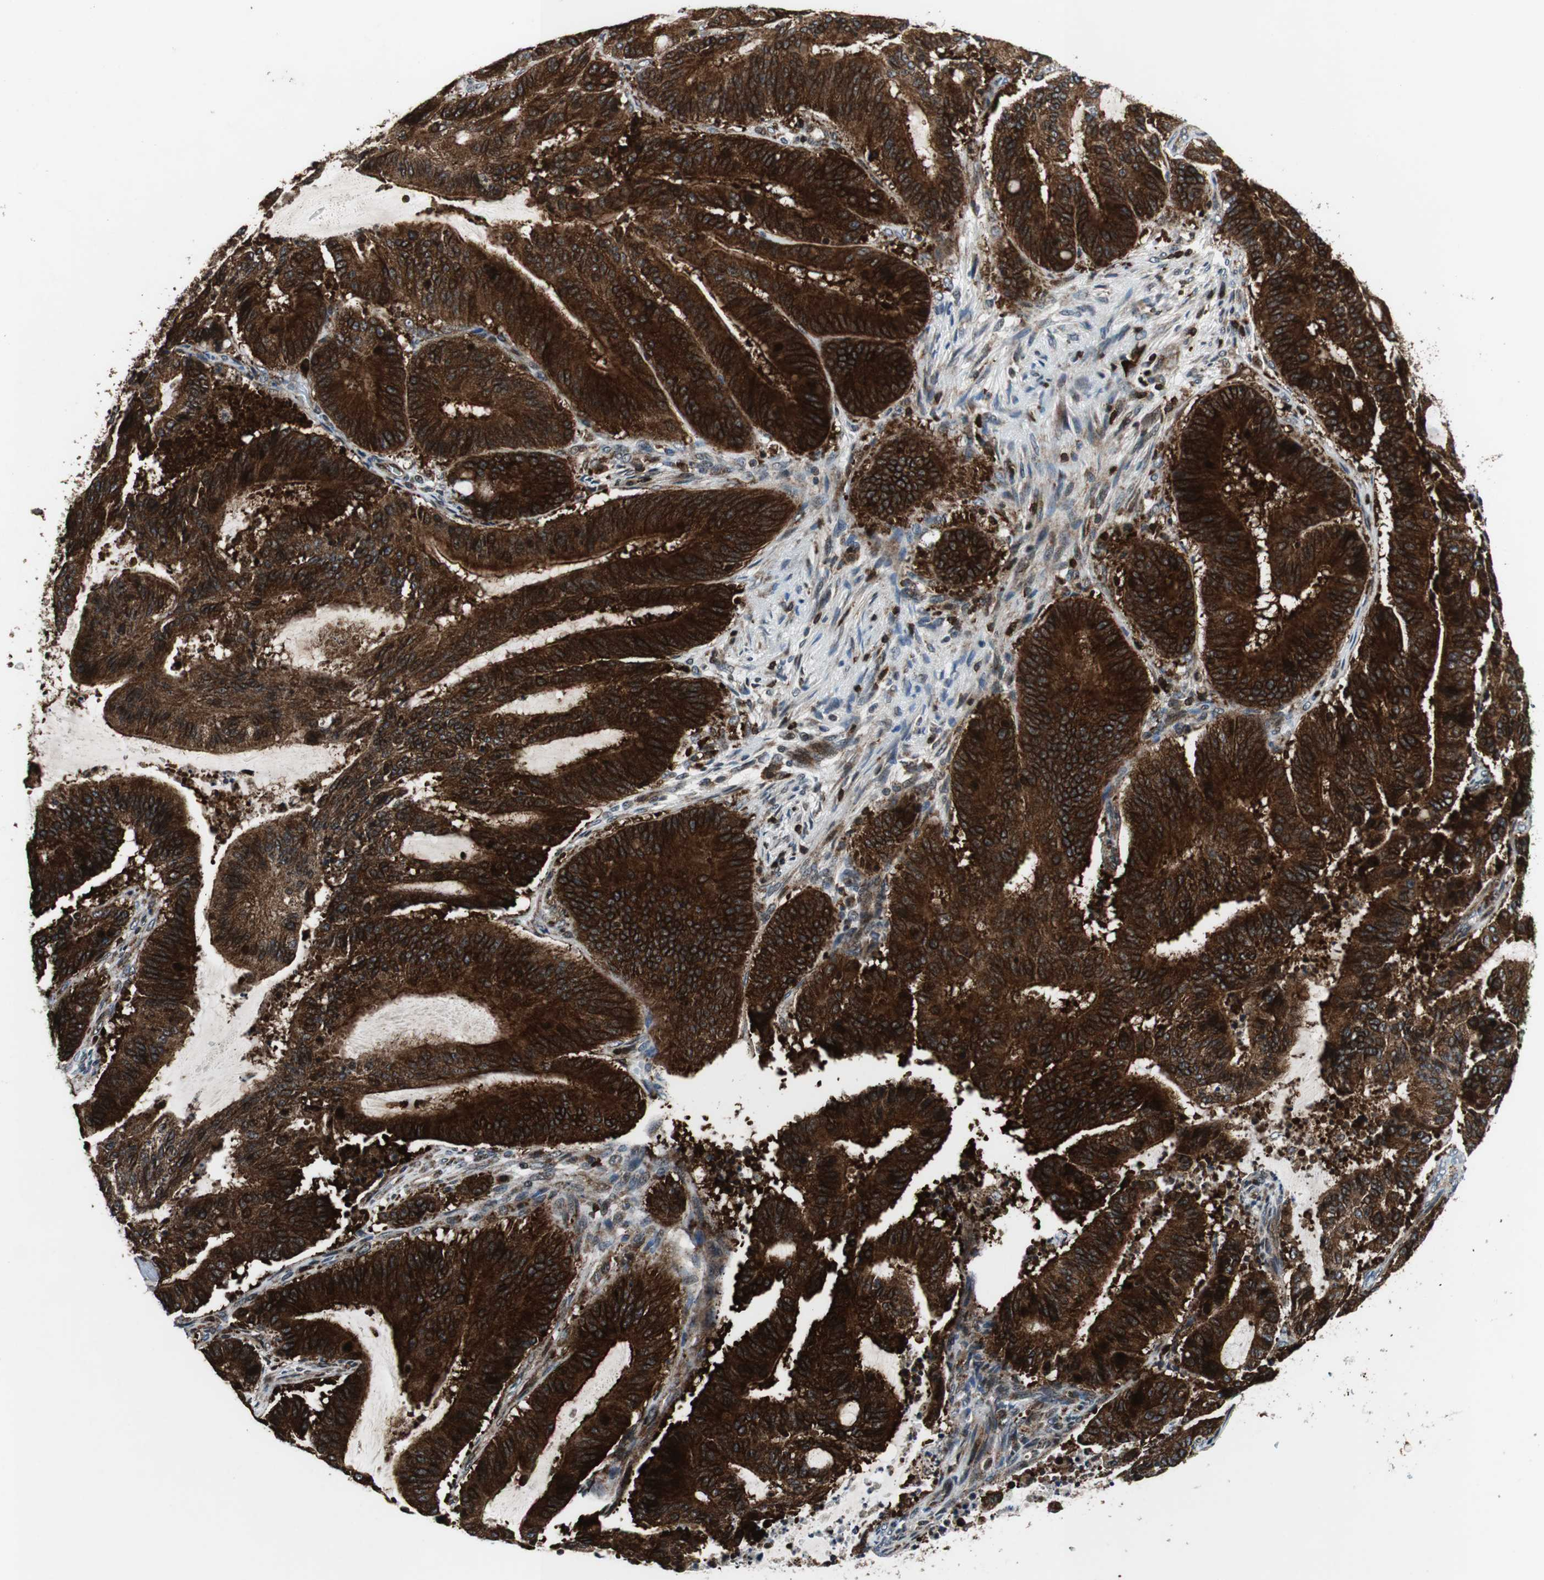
{"staining": {"intensity": "strong", "quantity": ">75%", "location": "cytoplasmic/membranous"}, "tissue": "liver cancer", "cell_type": "Tumor cells", "image_type": "cancer", "snomed": [{"axis": "morphology", "description": "Cholangiocarcinoma"}, {"axis": "topography", "description": "Liver"}], "caption": "This micrograph shows immunohistochemistry staining of cholangiocarcinoma (liver), with high strong cytoplasmic/membranous staining in about >75% of tumor cells.", "gene": "TUBA4A", "patient": {"sex": "female", "age": 73}}